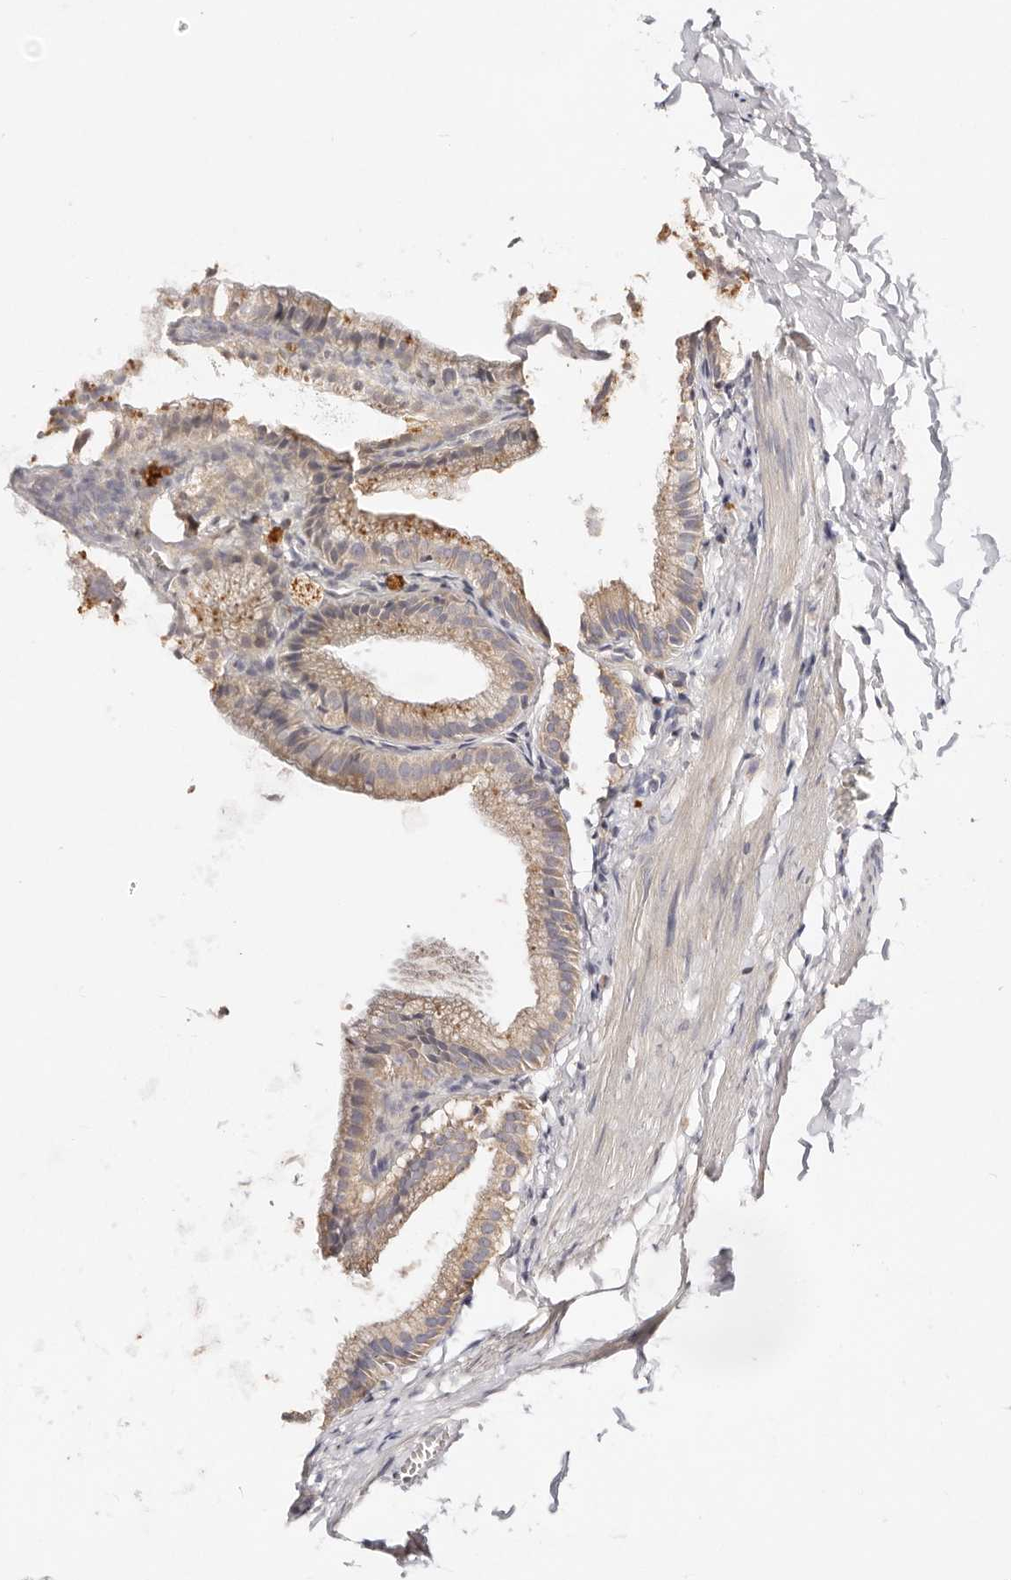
{"staining": {"intensity": "moderate", "quantity": ">75%", "location": "cytoplasmic/membranous"}, "tissue": "gallbladder", "cell_type": "Glandular cells", "image_type": "normal", "snomed": [{"axis": "morphology", "description": "Normal tissue, NOS"}, {"axis": "topography", "description": "Gallbladder"}], "caption": "Moderate cytoplasmic/membranous protein expression is identified in about >75% of glandular cells in gallbladder. The protein is stained brown, and the nuclei are stained in blue (DAB (3,3'-diaminobenzidine) IHC with brightfield microscopy, high magnification).", "gene": "VIPAS39", "patient": {"sex": "male", "age": 38}}